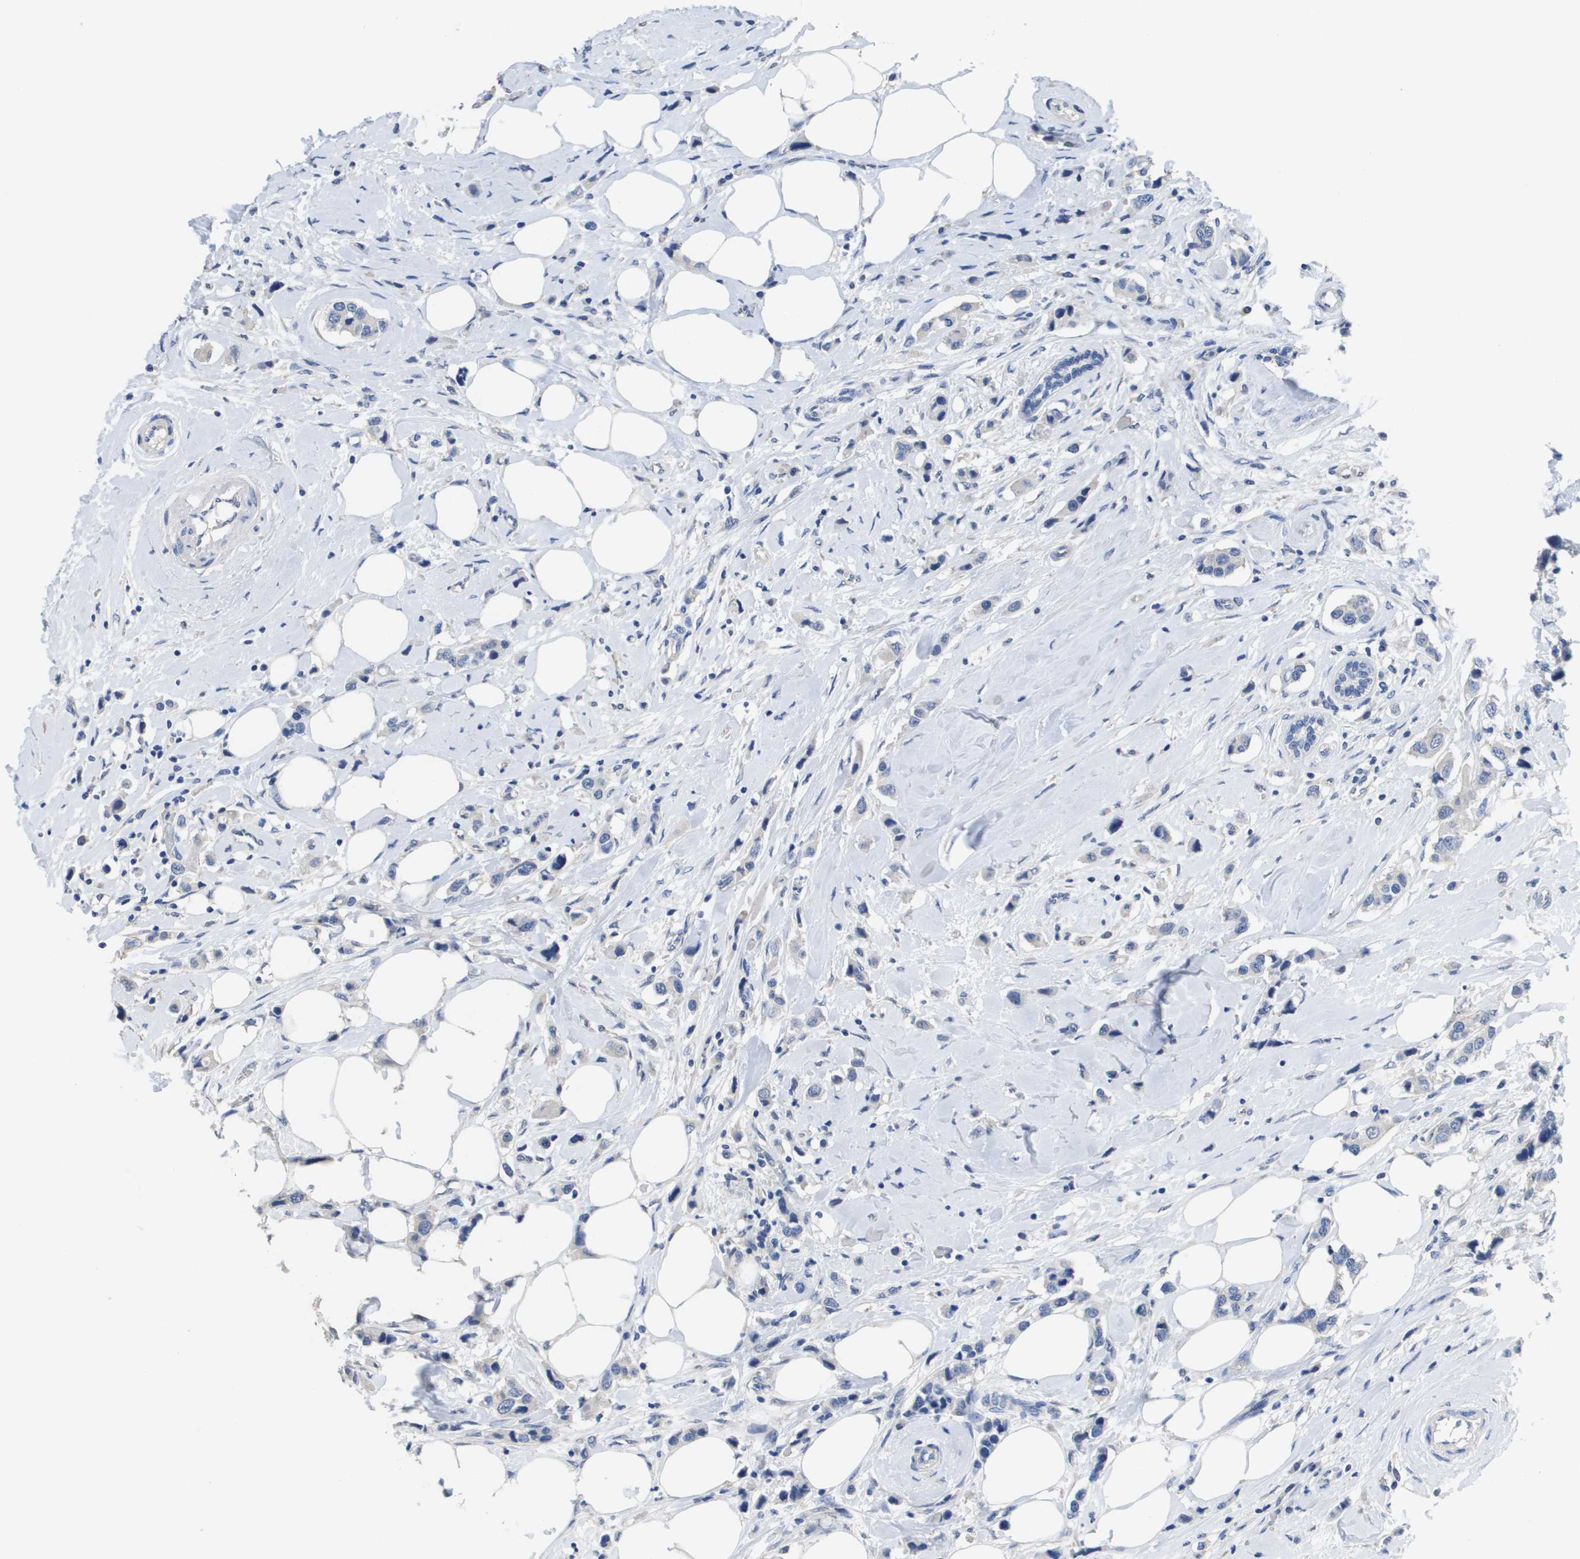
{"staining": {"intensity": "negative", "quantity": "none", "location": "none"}, "tissue": "breast cancer", "cell_type": "Tumor cells", "image_type": "cancer", "snomed": [{"axis": "morphology", "description": "Normal tissue, NOS"}, {"axis": "morphology", "description": "Duct carcinoma"}, {"axis": "topography", "description": "Breast"}], "caption": "Immunohistochemistry (IHC) of human breast cancer (infiltrating ductal carcinoma) reveals no staining in tumor cells. (Stains: DAB (3,3'-diaminobenzidine) immunohistochemistry (IHC) with hematoxylin counter stain, Microscopy: brightfield microscopy at high magnification).", "gene": "CA9", "patient": {"sex": "female", "age": 50}}